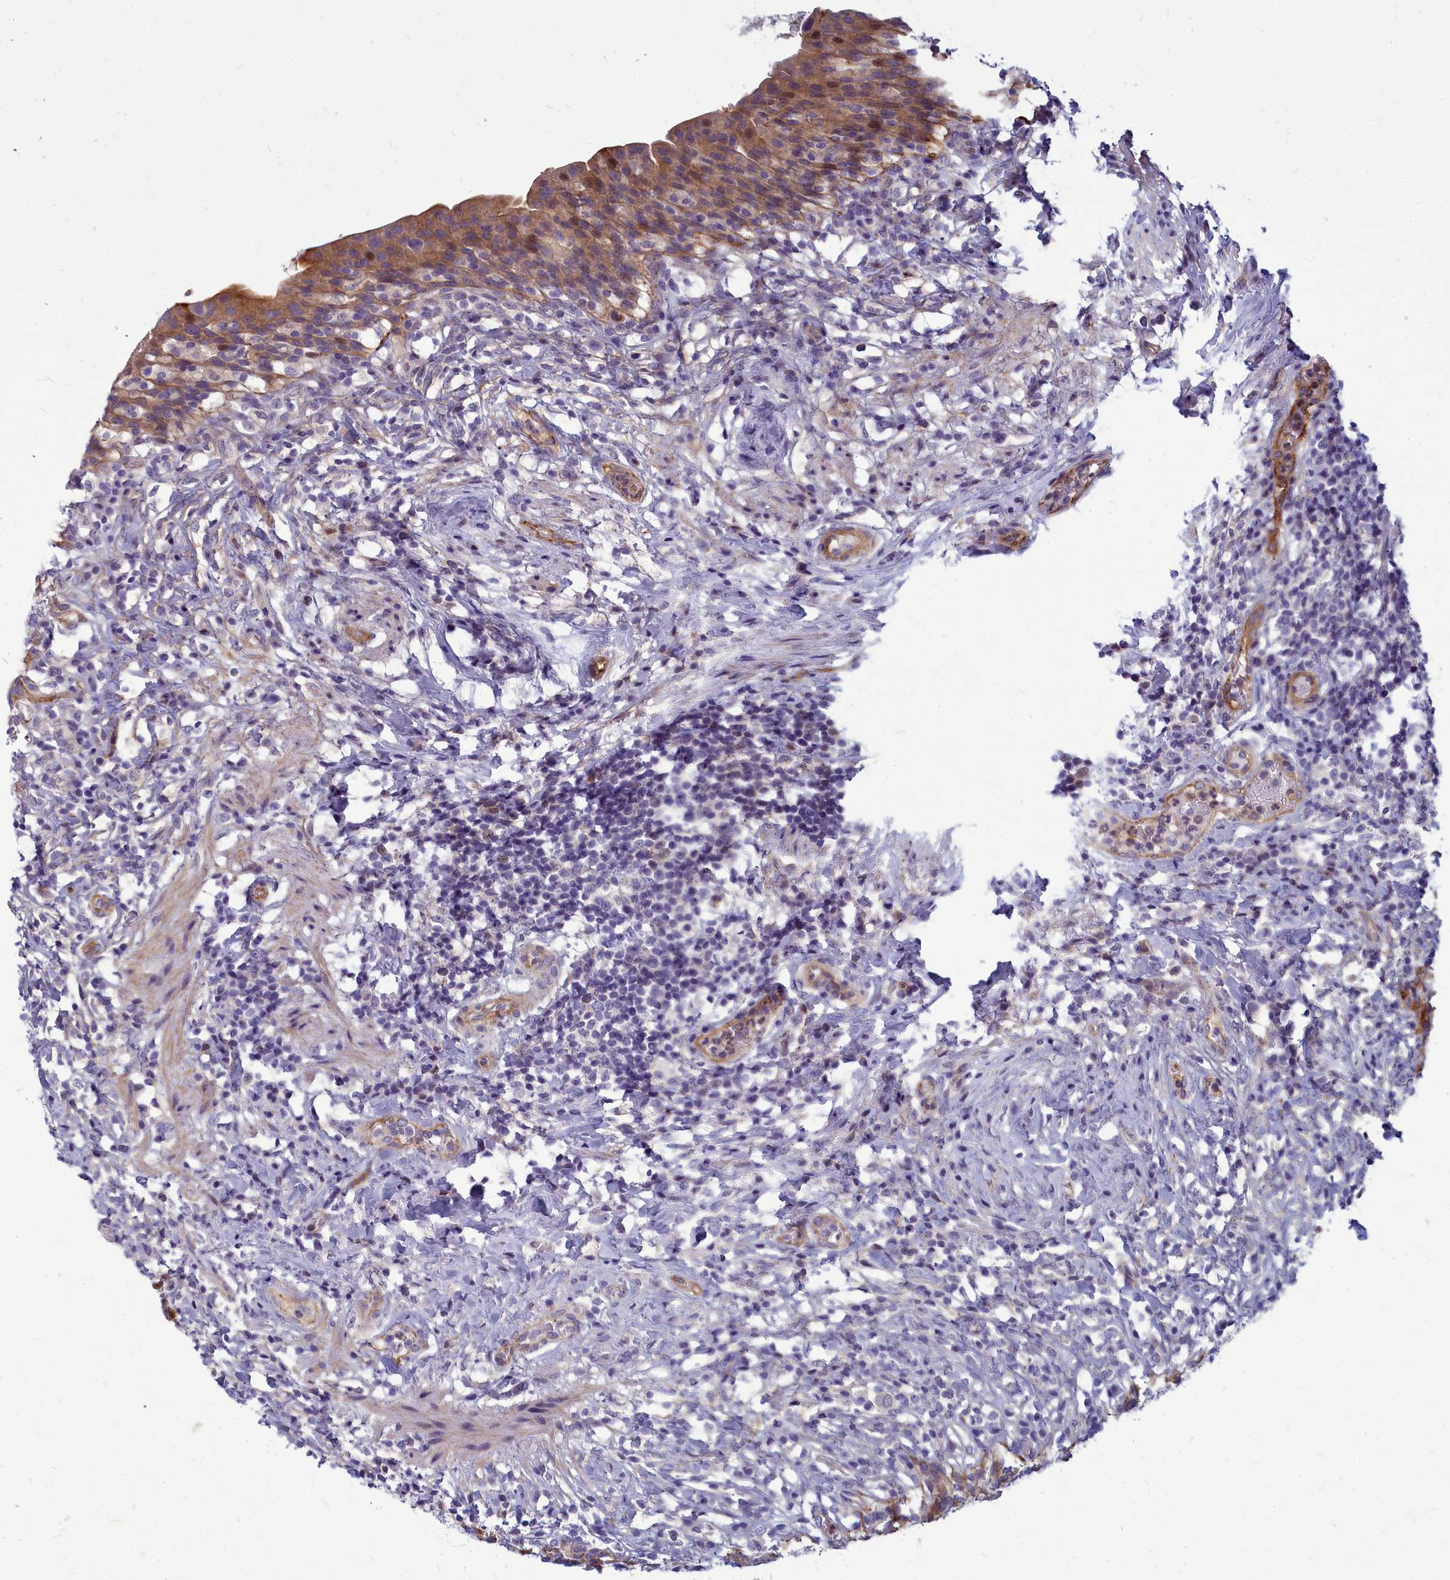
{"staining": {"intensity": "moderate", "quantity": "25%-75%", "location": "cytoplasmic/membranous,nuclear"}, "tissue": "urinary bladder", "cell_type": "Urothelial cells", "image_type": "normal", "snomed": [{"axis": "morphology", "description": "Normal tissue, NOS"}, {"axis": "morphology", "description": "Inflammation, NOS"}, {"axis": "topography", "description": "Urinary bladder"}], "caption": "A micrograph of urinary bladder stained for a protein exhibits moderate cytoplasmic/membranous,nuclear brown staining in urothelial cells.", "gene": "TTC5", "patient": {"sex": "male", "age": 64}}